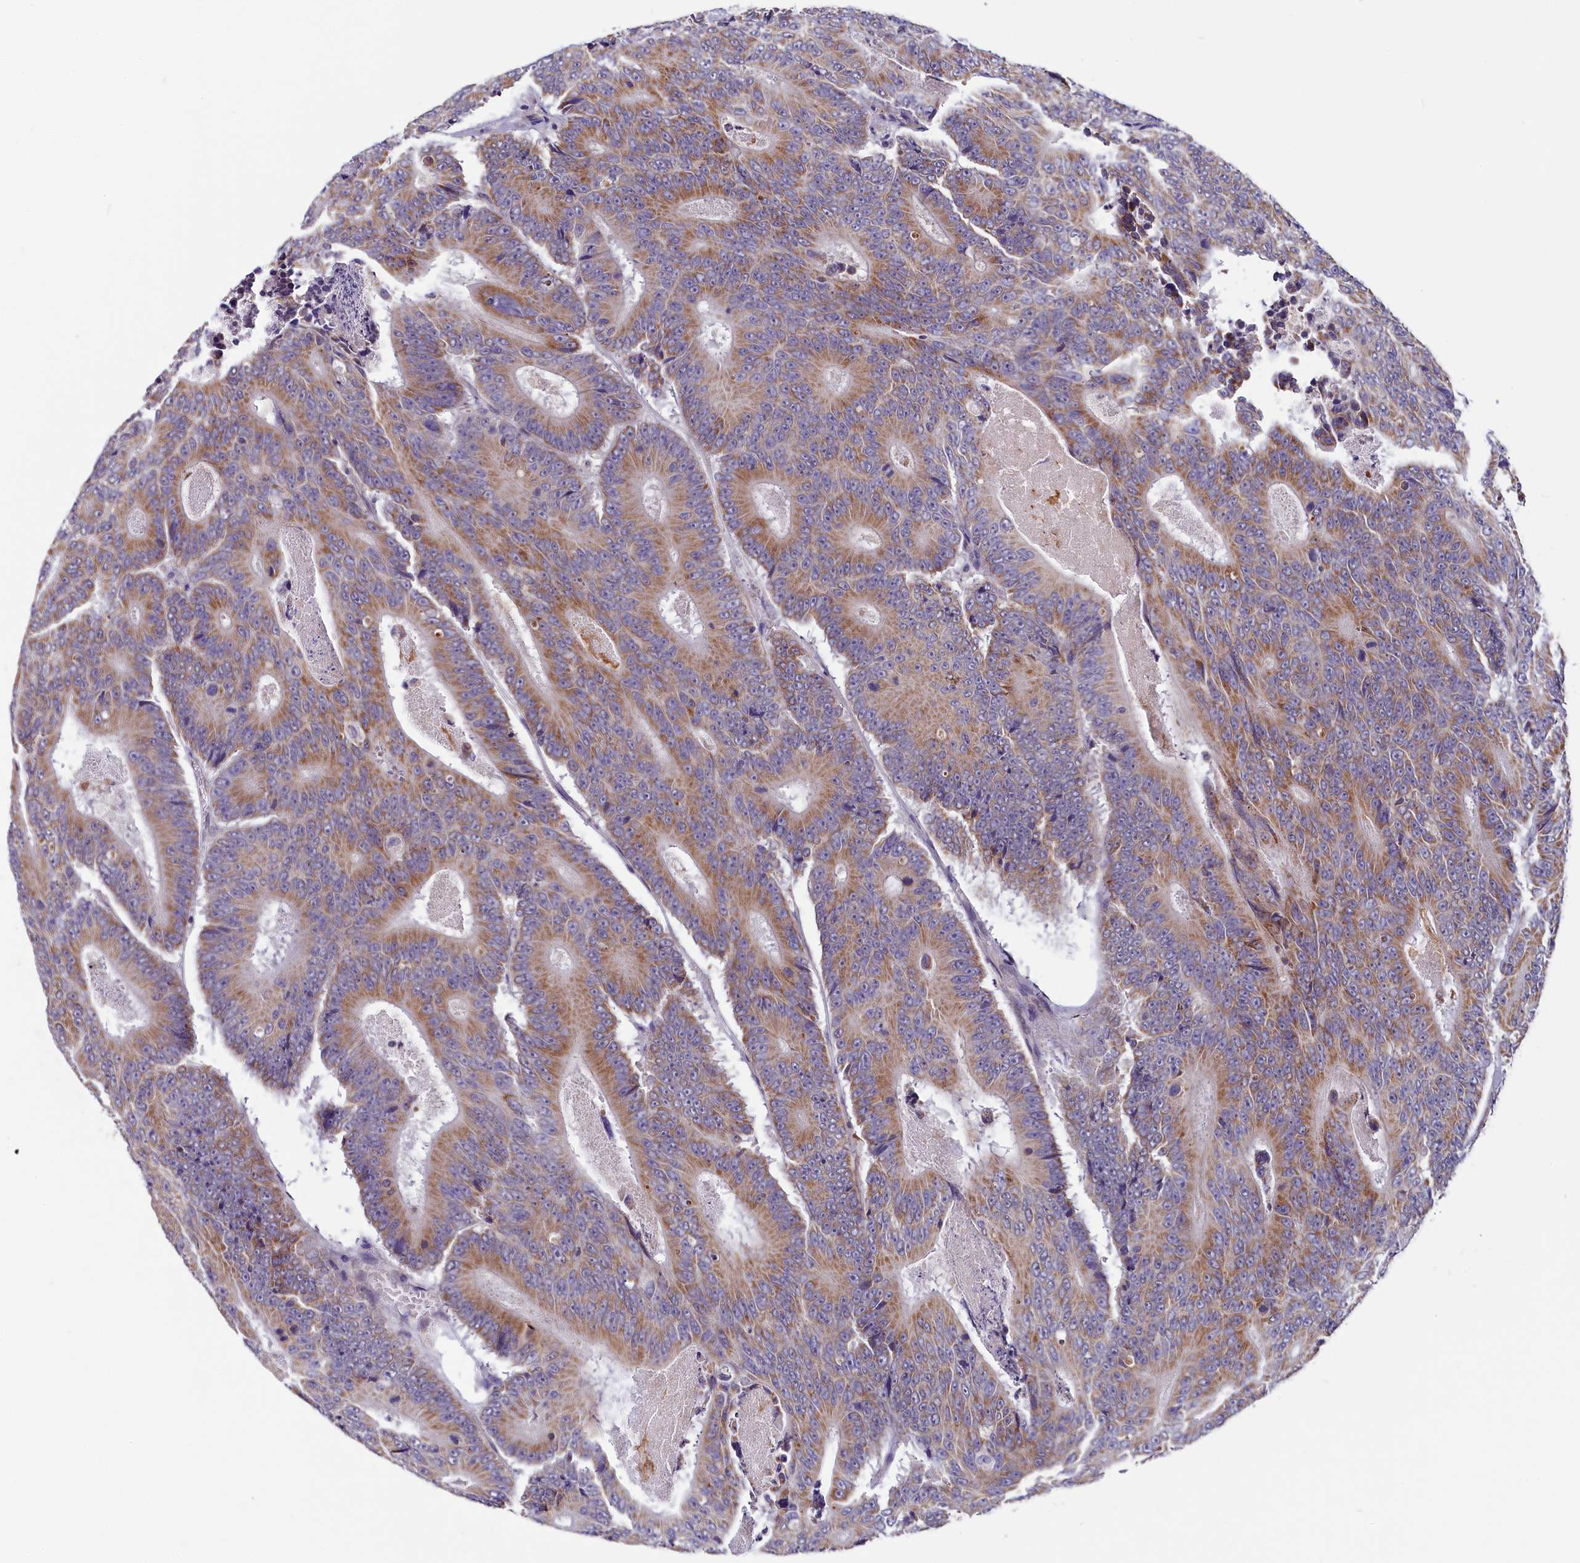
{"staining": {"intensity": "moderate", "quantity": ">75%", "location": "cytoplasmic/membranous"}, "tissue": "colorectal cancer", "cell_type": "Tumor cells", "image_type": "cancer", "snomed": [{"axis": "morphology", "description": "Adenocarcinoma, NOS"}, {"axis": "topography", "description": "Colon"}], "caption": "Approximately >75% of tumor cells in colorectal adenocarcinoma exhibit moderate cytoplasmic/membranous protein positivity as visualized by brown immunohistochemical staining.", "gene": "SLC39A6", "patient": {"sex": "male", "age": 83}}